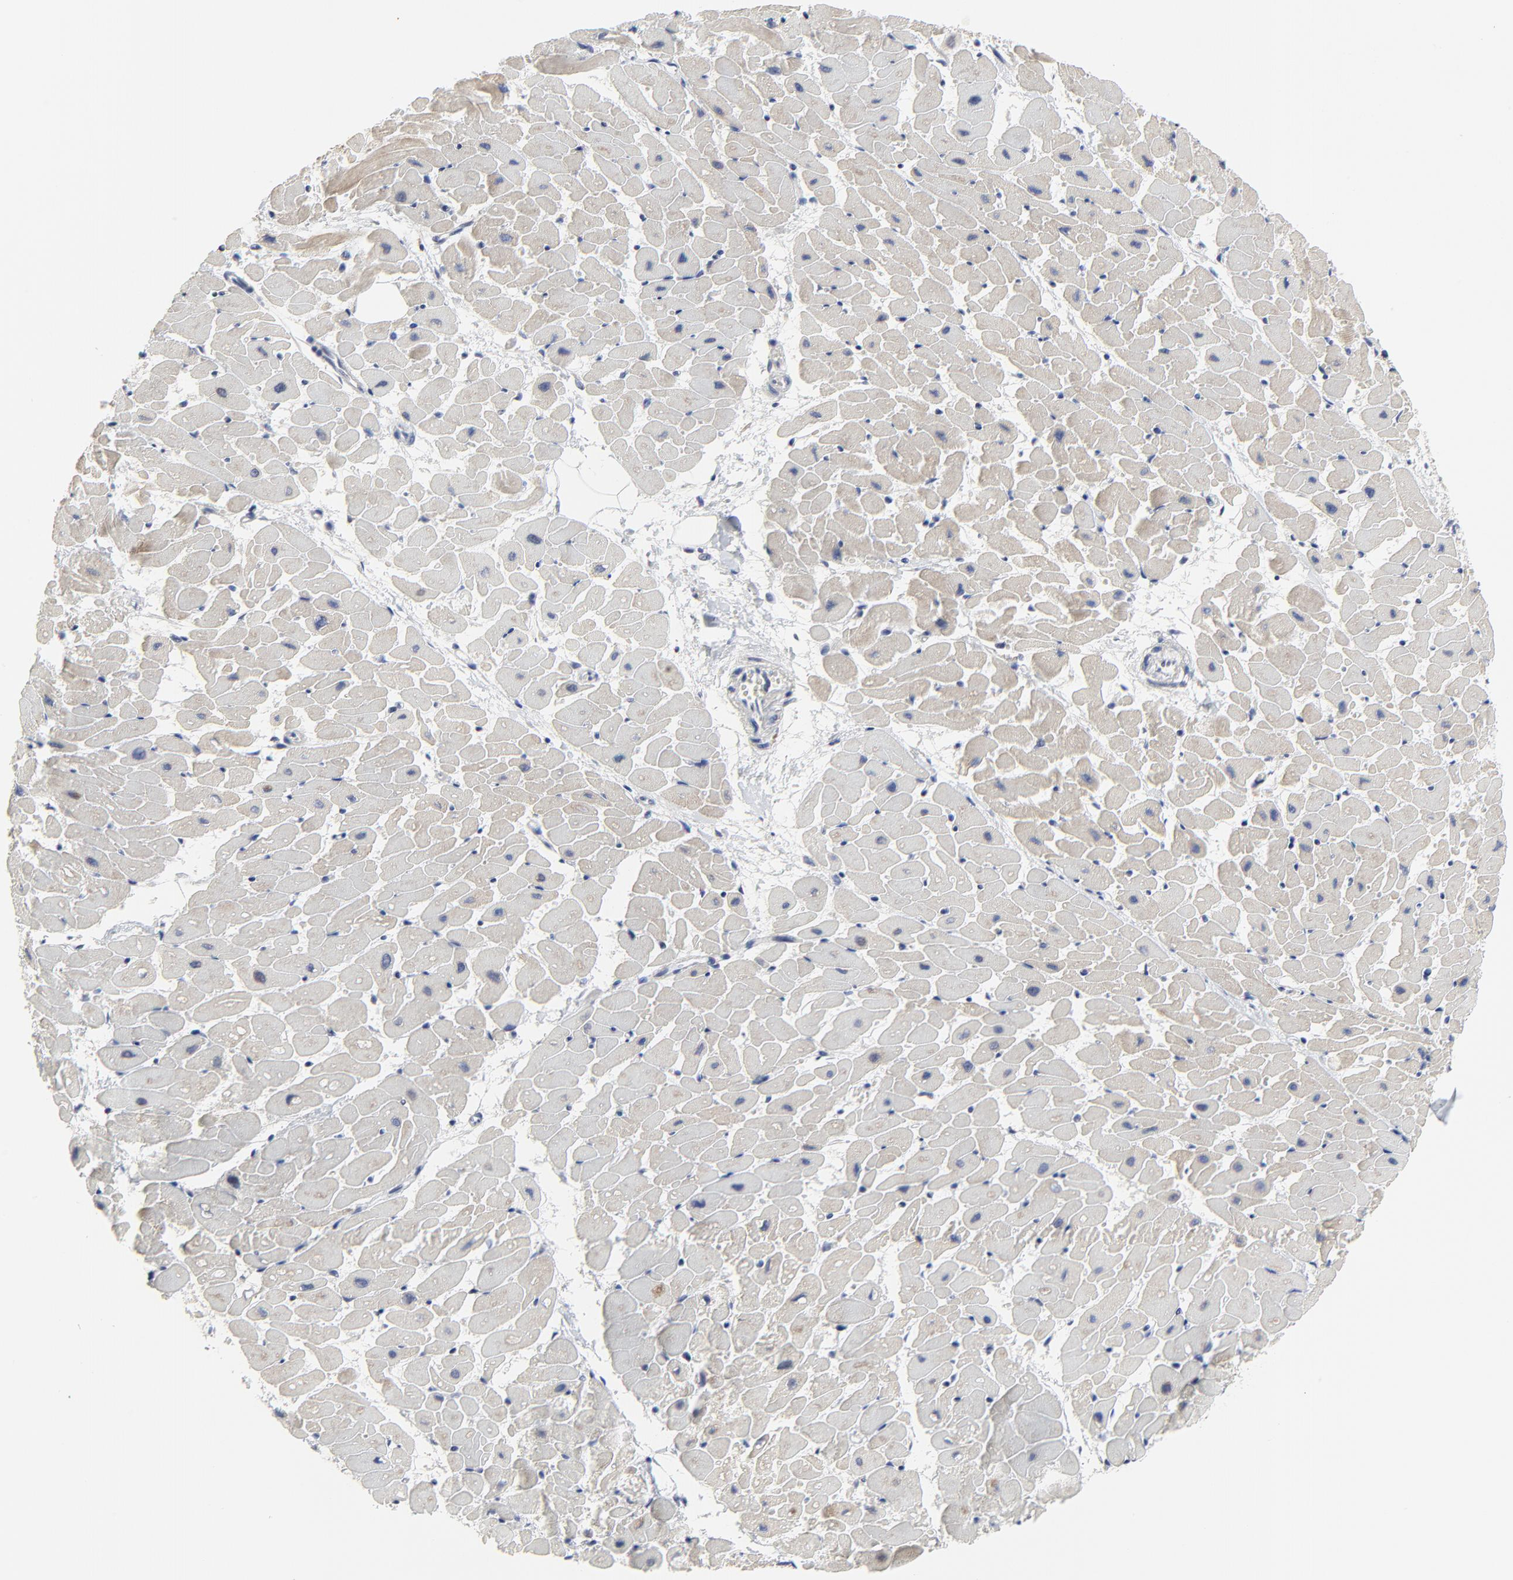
{"staining": {"intensity": "negative", "quantity": "none", "location": "none"}, "tissue": "heart muscle", "cell_type": "Cardiomyocytes", "image_type": "normal", "snomed": [{"axis": "morphology", "description": "Normal tissue, NOS"}, {"axis": "topography", "description": "Heart"}], "caption": "Human heart muscle stained for a protein using immunohistochemistry (IHC) exhibits no staining in cardiomyocytes.", "gene": "NLGN3", "patient": {"sex": "female", "age": 19}}